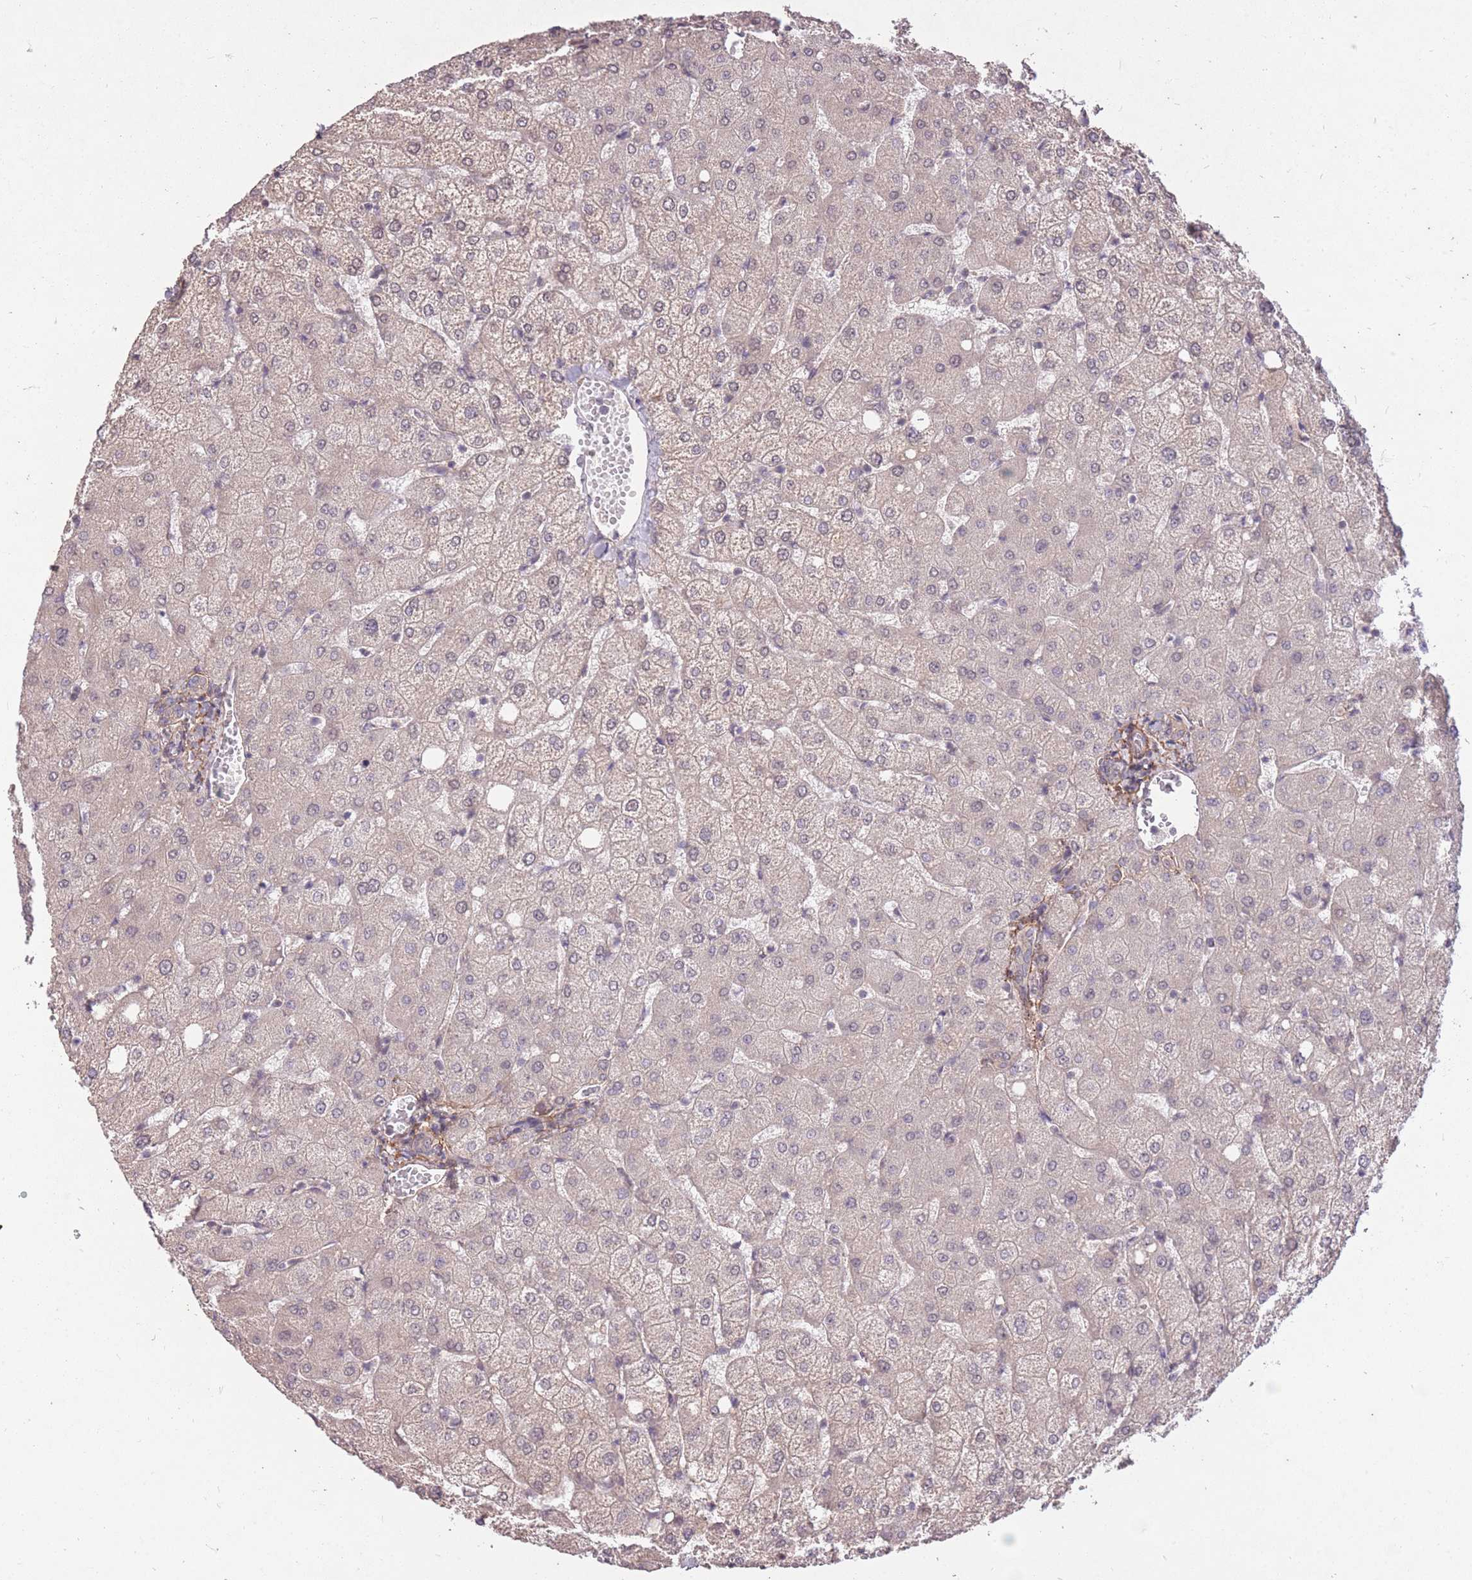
{"staining": {"intensity": "negative", "quantity": "none", "location": "none"}, "tissue": "liver", "cell_type": "Cholangiocytes", "image_type": "normal", "snomed": [{"axis": "morphology", "description": "Normal tissue, NOS"}, {"axis": "topography", "description": "Liver"}], "caption": "A high-resolution photomicrograph shows immunohistochemistry (IHC) staining of benign liver, which shows no significant expression in cholangiocytes. Nuclei are stained in blue.", "gene": "DYNC1LI2", "patient": {"sex": "female", "age": 54}}